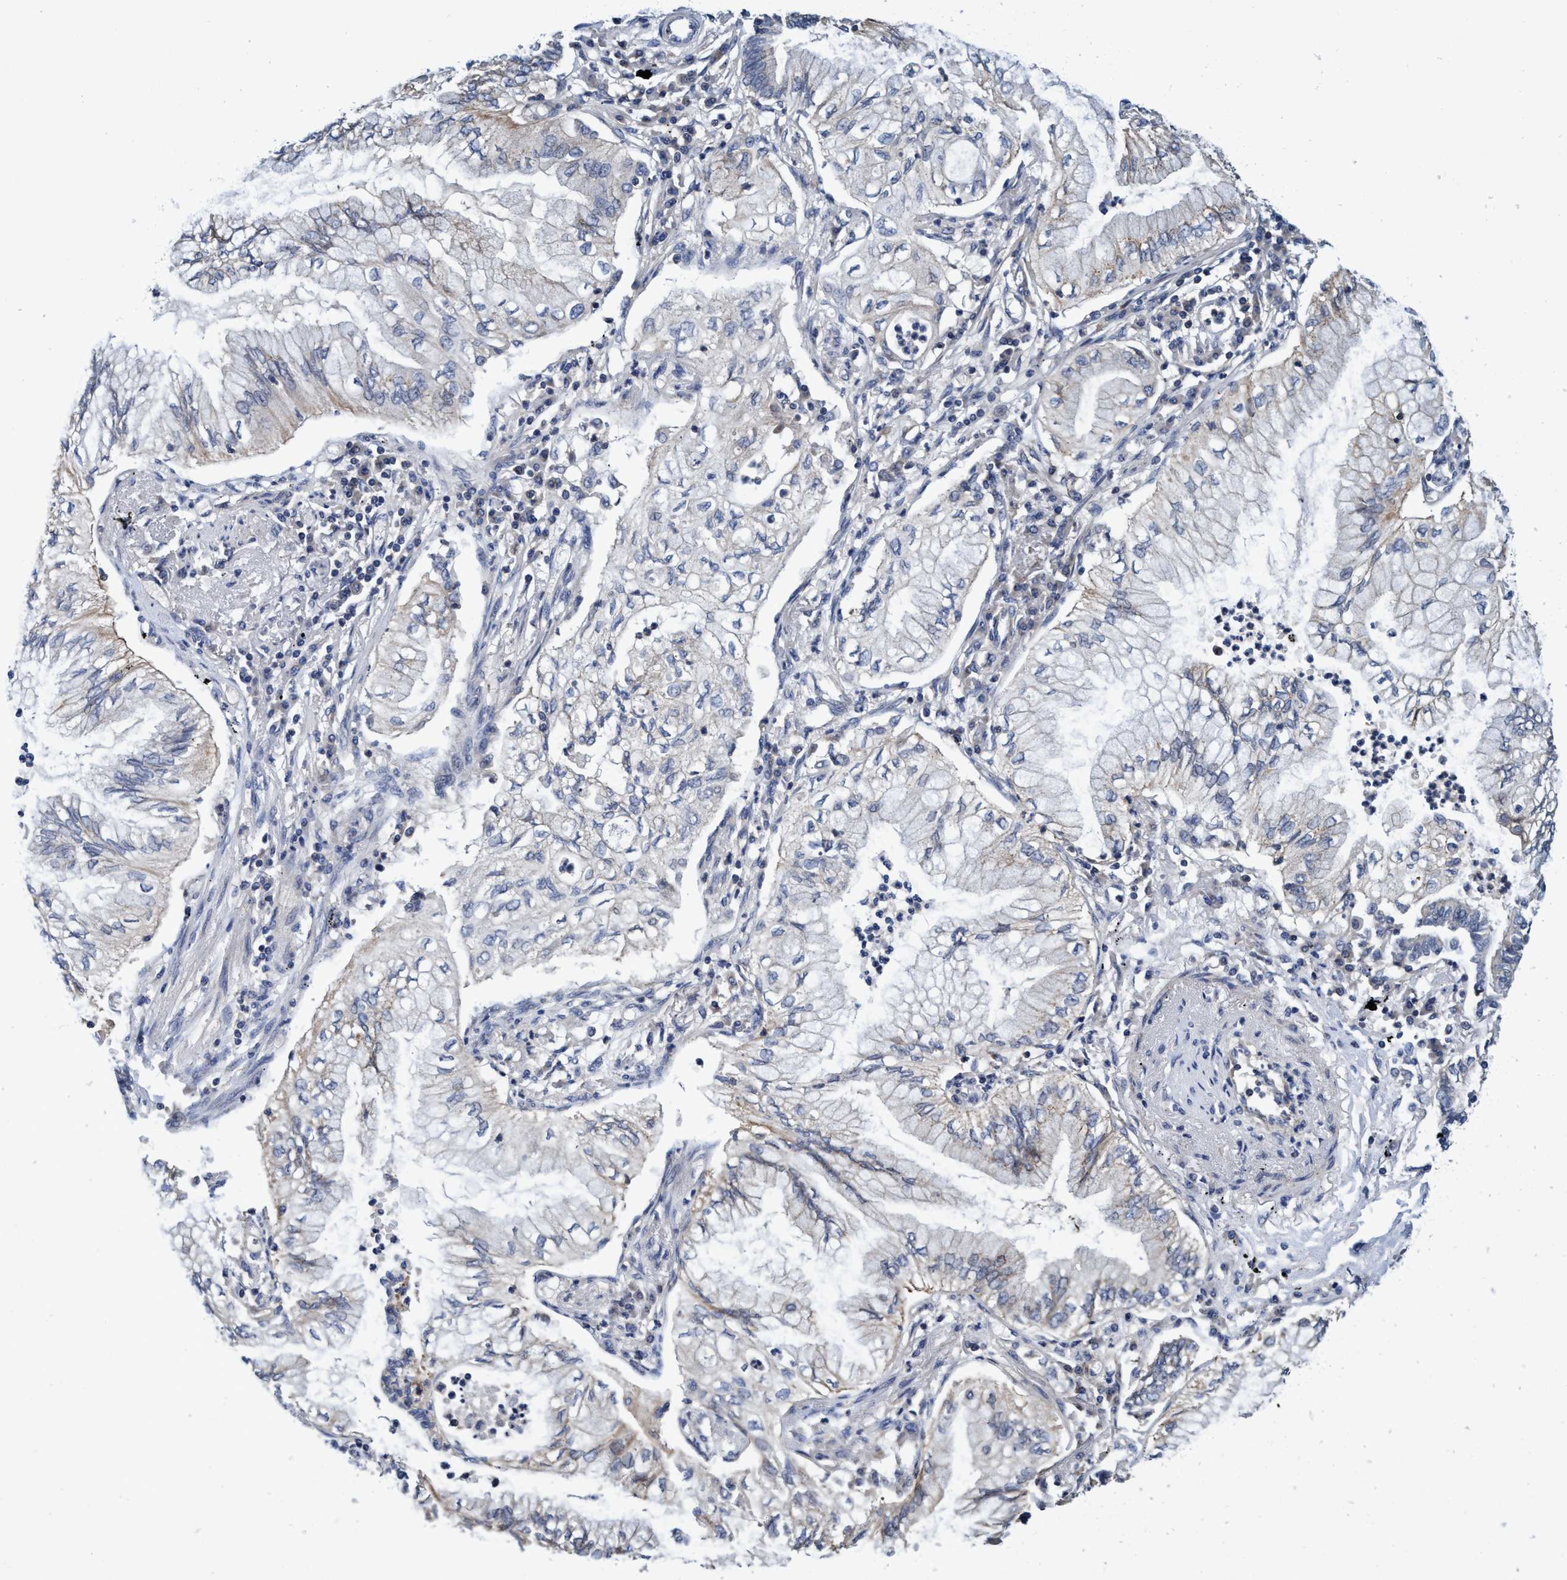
{"staining": {"intensity": "weak", "quantity": "<25%", "location": "cytoplasmic/membranous"}, "tissue": "lung cancer", "cell_type": "Tumor cells", "image_type": "cancer", "snomed": [{"axis": "morphology", "description": "Normal tissue, NOS"}, {"axis": "morphology", "description": "Adenocarcinoma, NOS"}, {"axis": "topography", "description": "Bronchus"}, {"axis": "topography", "description": "Lung"}], "caption": "Lung cancer (adenocarcinoma) stained for a protein using immunohistochemistry demonstrates no expression tumor cells.", "gene": "CALCOCO2", "patient": {"sex": "female", "age": 70}}